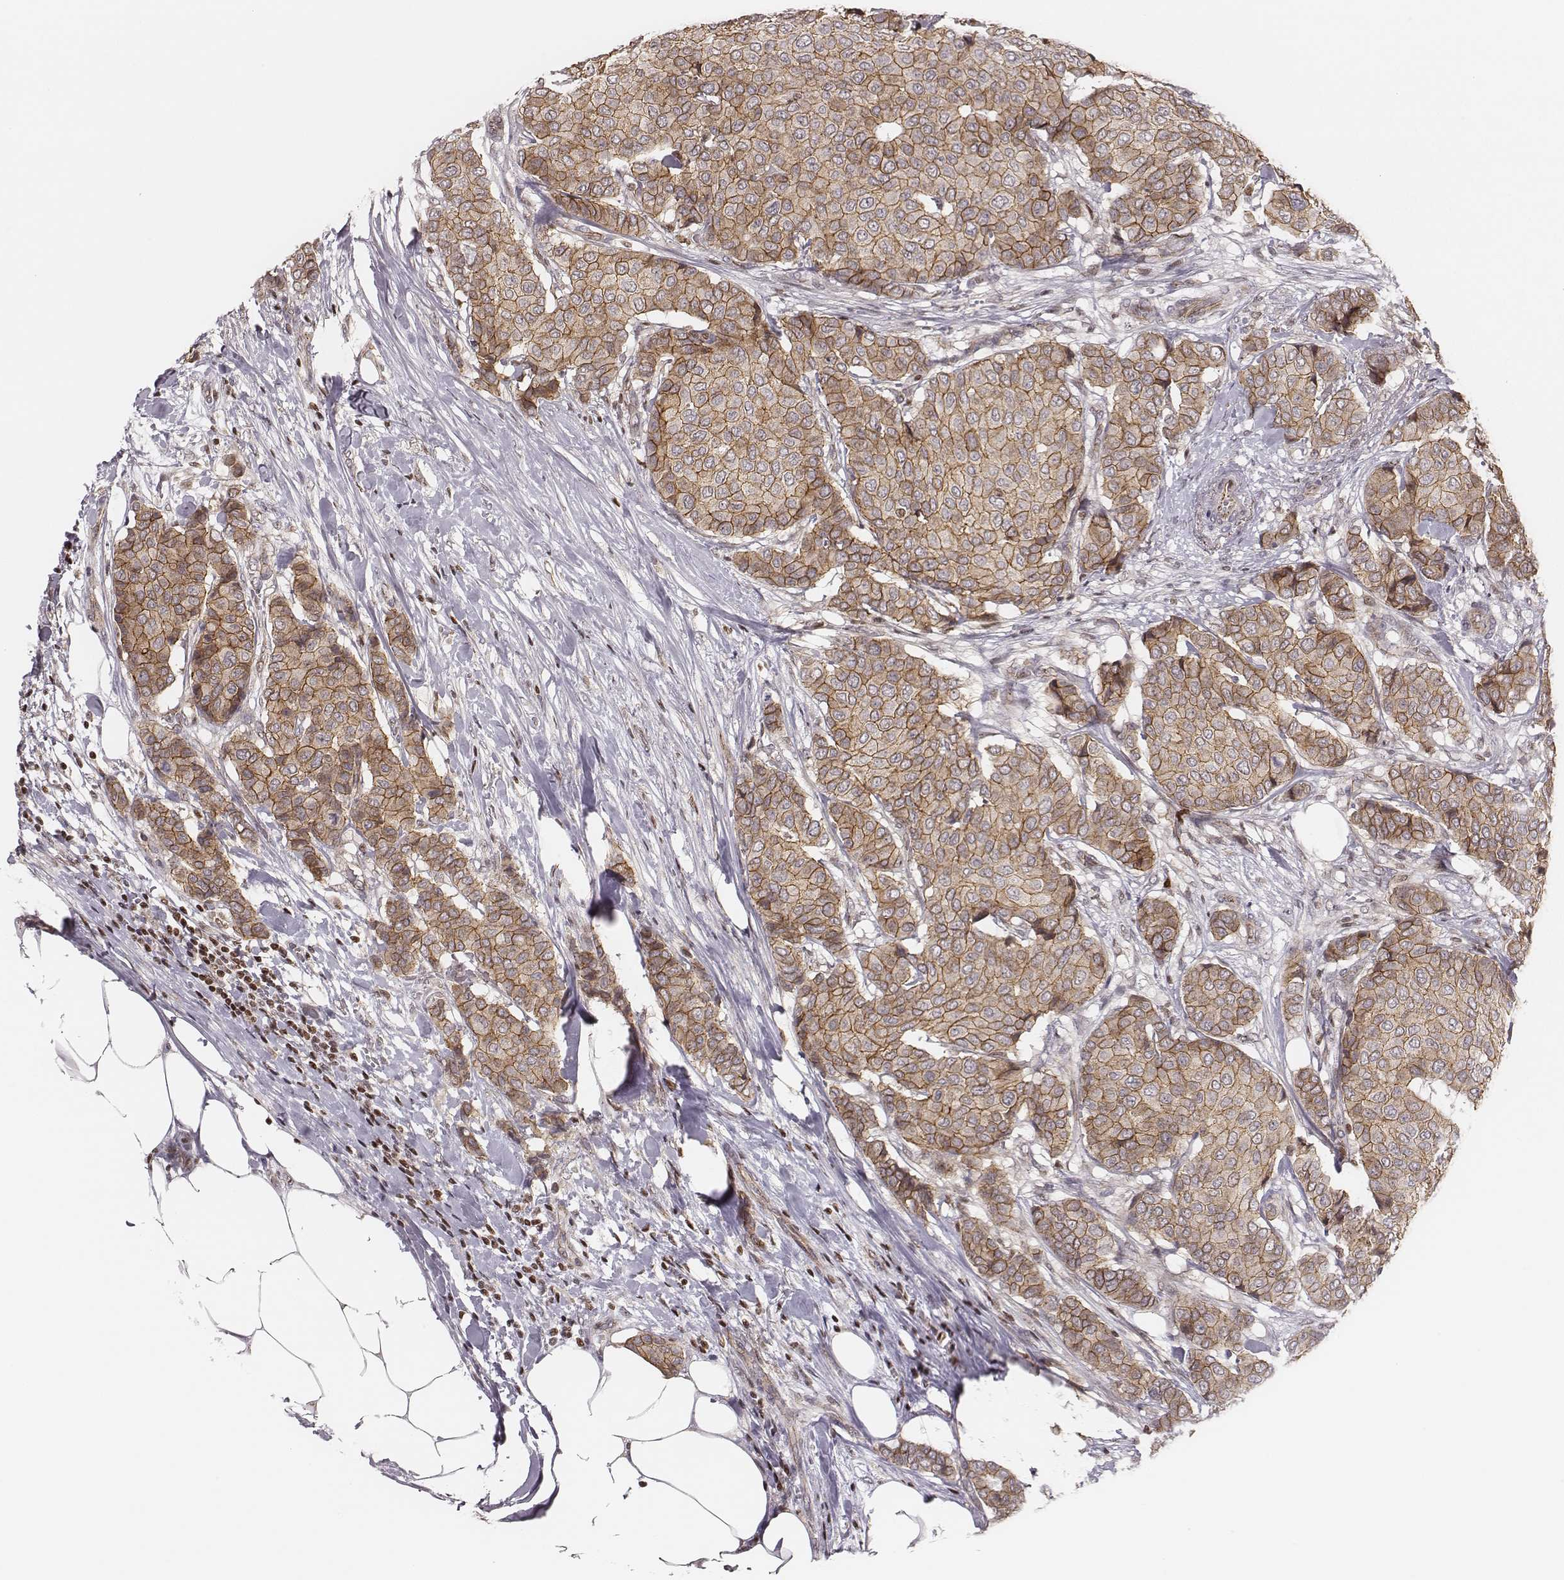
{"staining": {"intensity": "moderate", "quantity": ">75%", "location": "cytoplasmic/membranous"}, "tissue": "breast cancer", "cell_type": "Tumor cells", "image_type": "cancer", "snomed": [{"axis": "morphology", "description": "Duct carcinoma"}, {"axis": "topography", "description": "Breast"}], "caption": "Immunohistochemical staining of invasive ductal carcinoma (breast) exhibits medium levels of moderate cytoplasmic/membranous expression in about >75% of tumor cells.", "gene": "WDR59", "patient": {"sex": "female", "age": 75}}